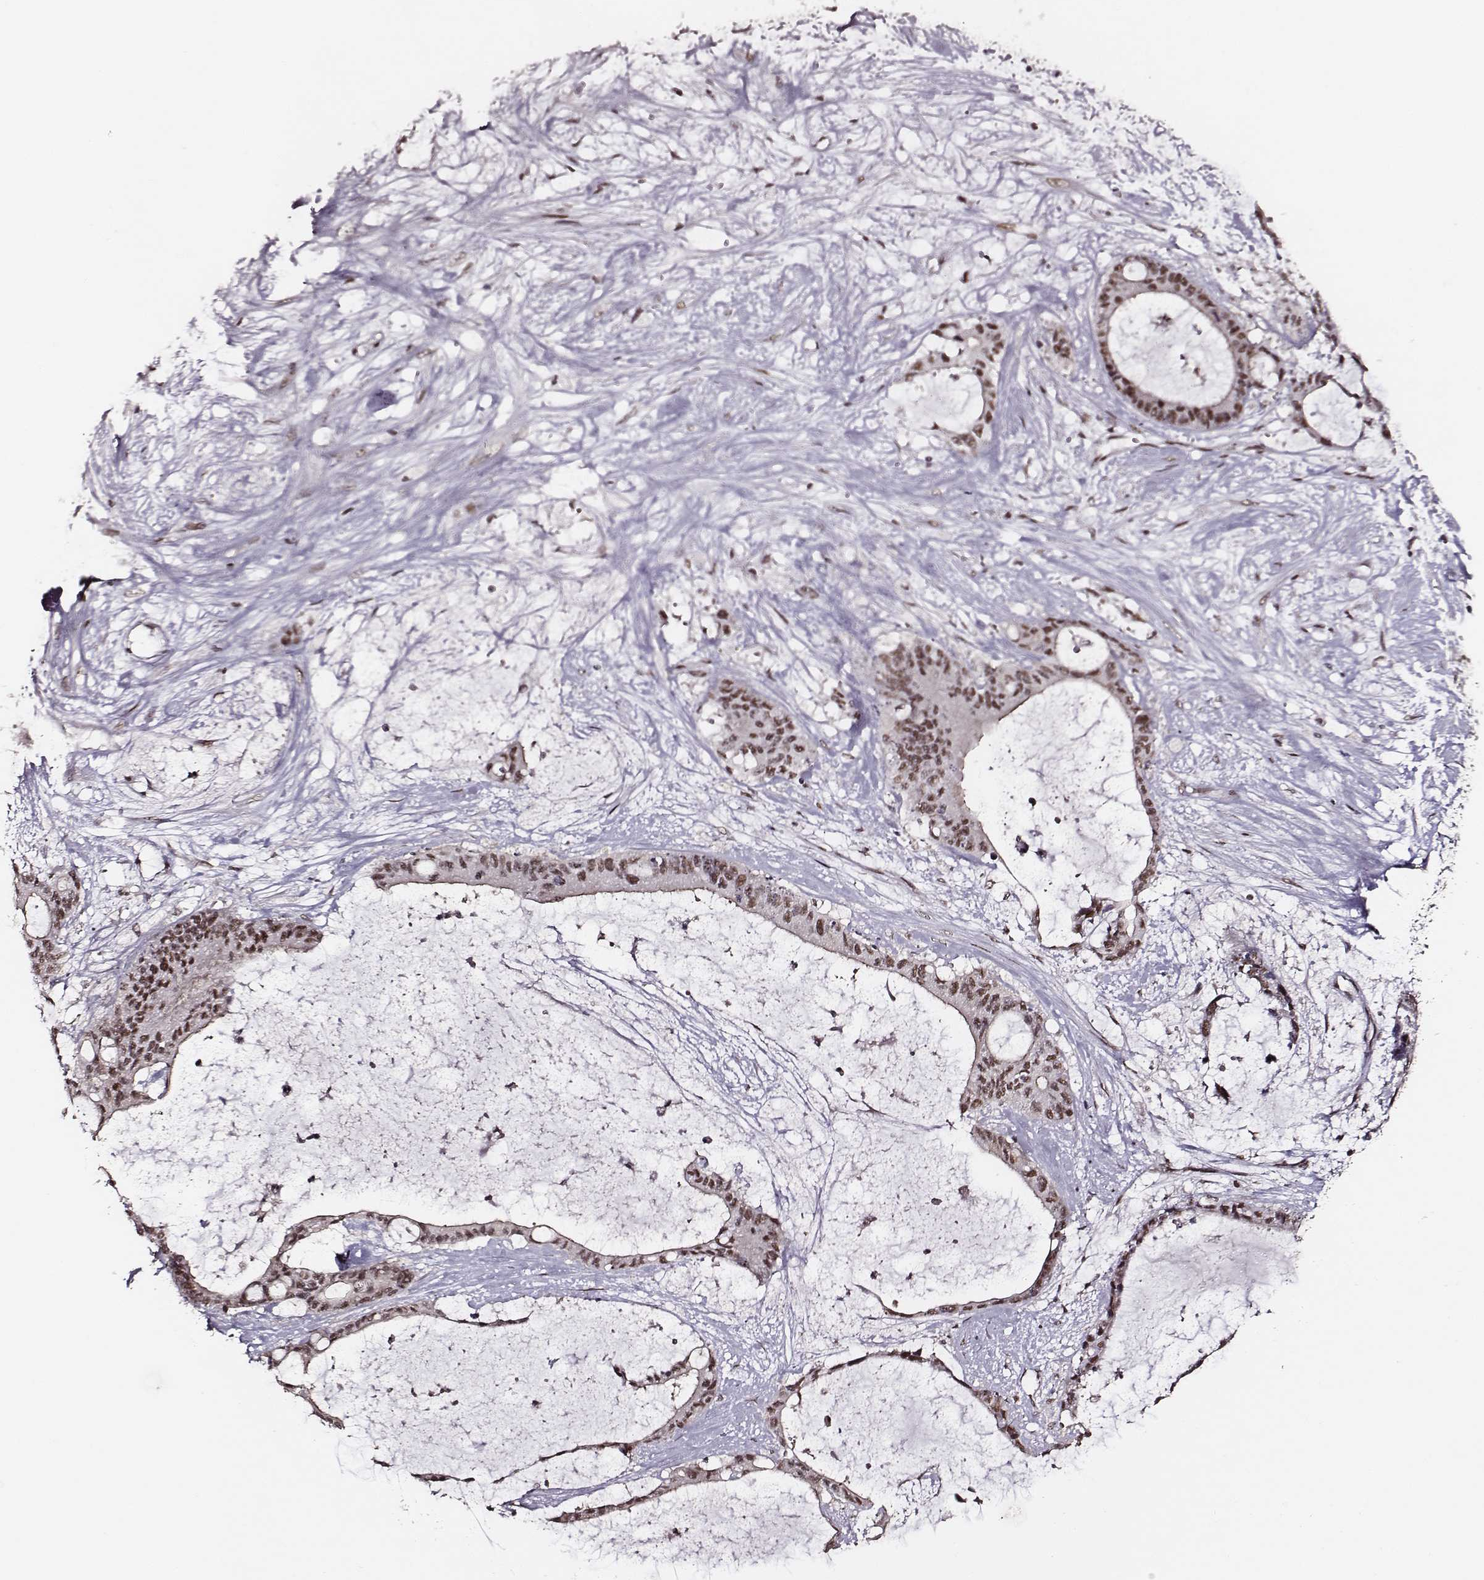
{"staining": {"intensity": "moderate", "quantity": ">75%", "location": "nuclear"}, "tissue": "liver cancer", "cell_type": "Tumor cells", "image_type": "cancer", "snomed": [{"axis": "morphology", "description": "Normal tissue, NOS"}, {"axis": "morphology", "description": "Cholangiocarcinoma"}, {"axis": "topography", "description": "Liver"}, {"axis": "topography", "description": "Peripheral nerve tissue"}], "caption": "Human liver cholangiocarcinoma stained with a protein marker exhibits moderate staining in tumor cells.", "gene": "PPARA", "patient": {"sex": "female", "age": 73}}